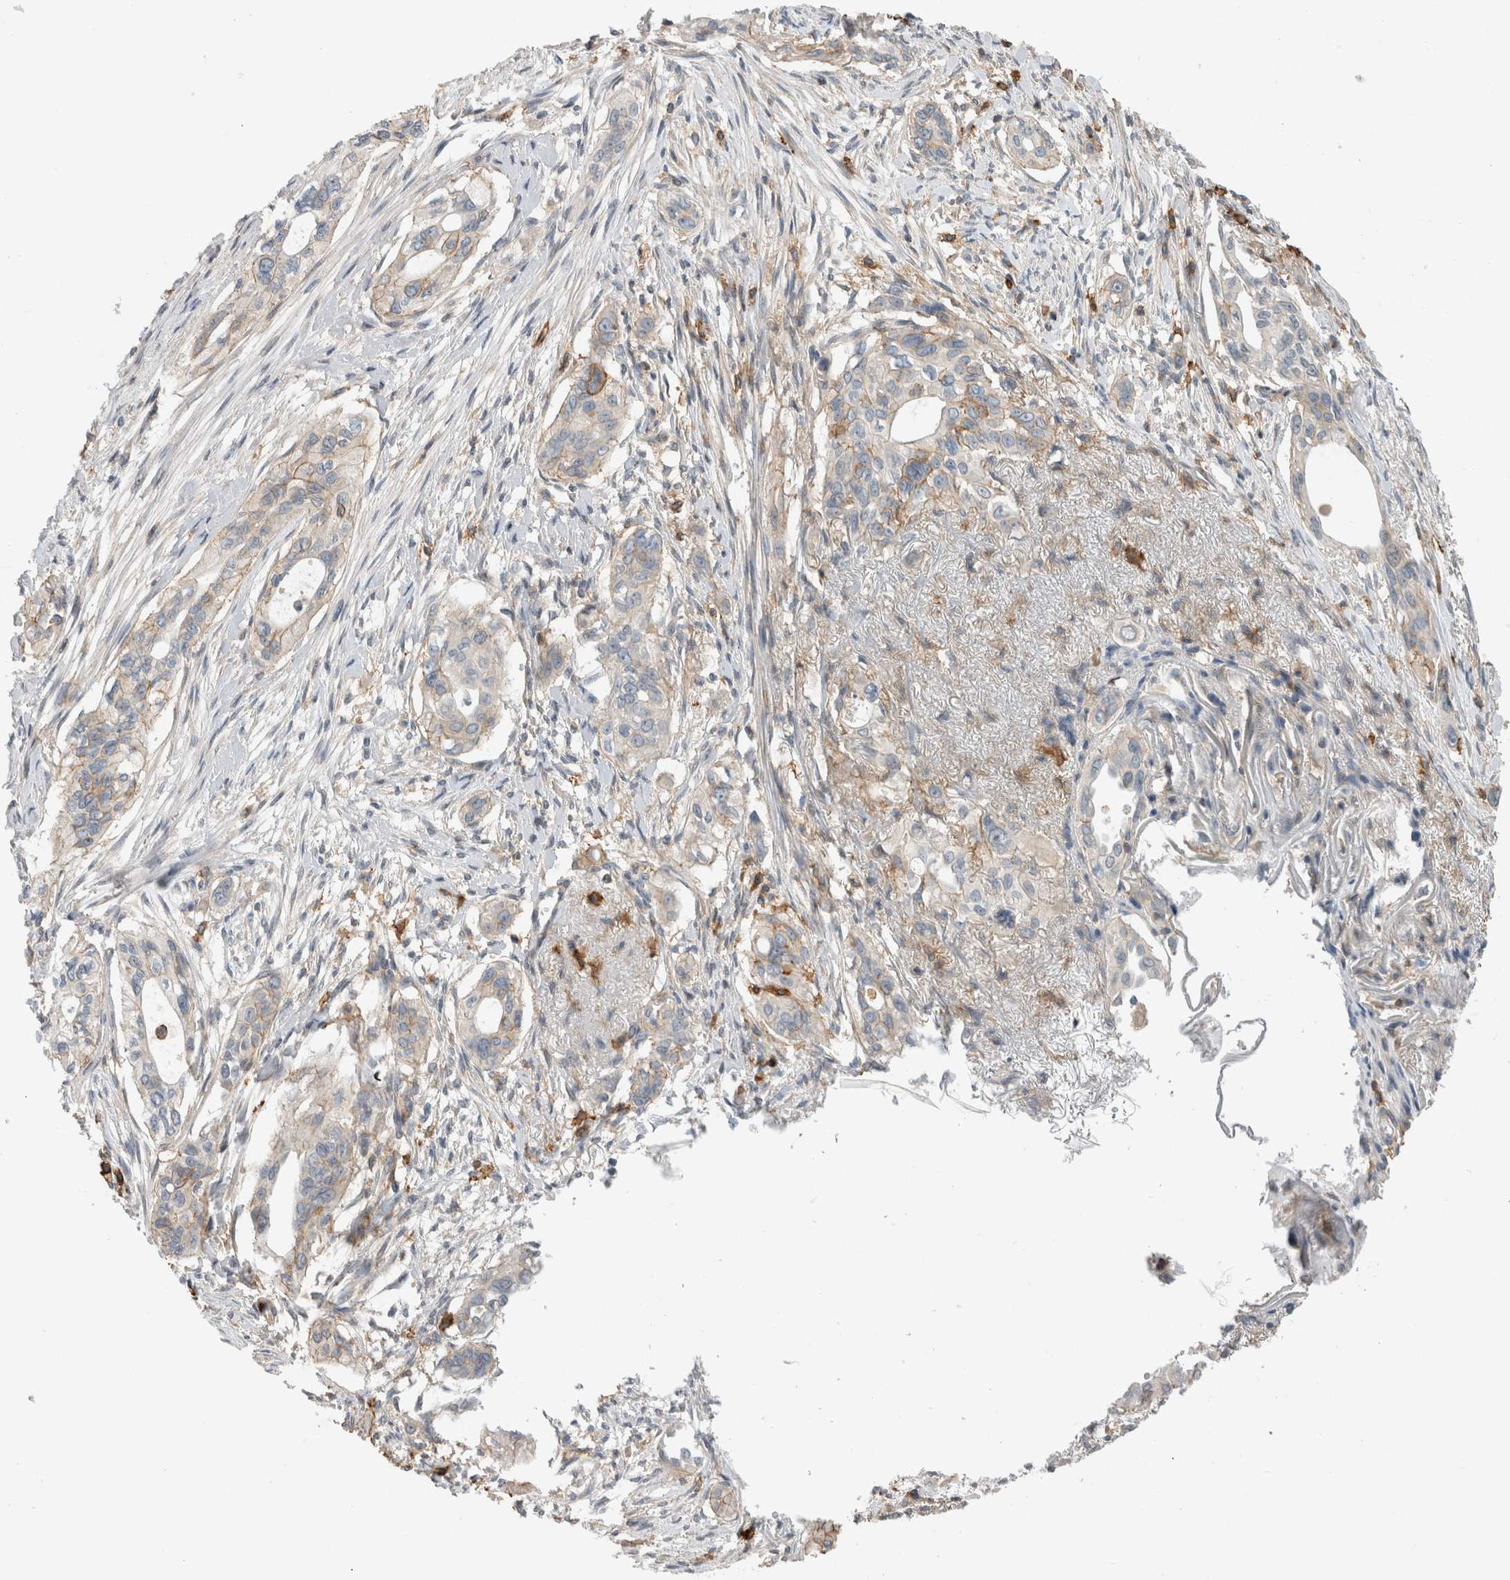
{"staining": {"intensity": "weak", "quantity": "<25%", "location": "cytoplasmic/membranous"}, "tissue": "pancreatic cancer", "cell_type": "Tumor cells", "image_type": "cancer", "snomed": [{"axis": "morphology", "description": "Adenocarcinoma, NOS"}, {"axis": "topography", "description": "Pancreas"}], "caption": "DAB immunohistochemical staining of pancreatic adenocarcinoma exhibits no significant staining in tumor cells. Nuclei are stained in blue.", "gene": "ERCC6L2", "patient": {"sex": "female", "age": 60}}